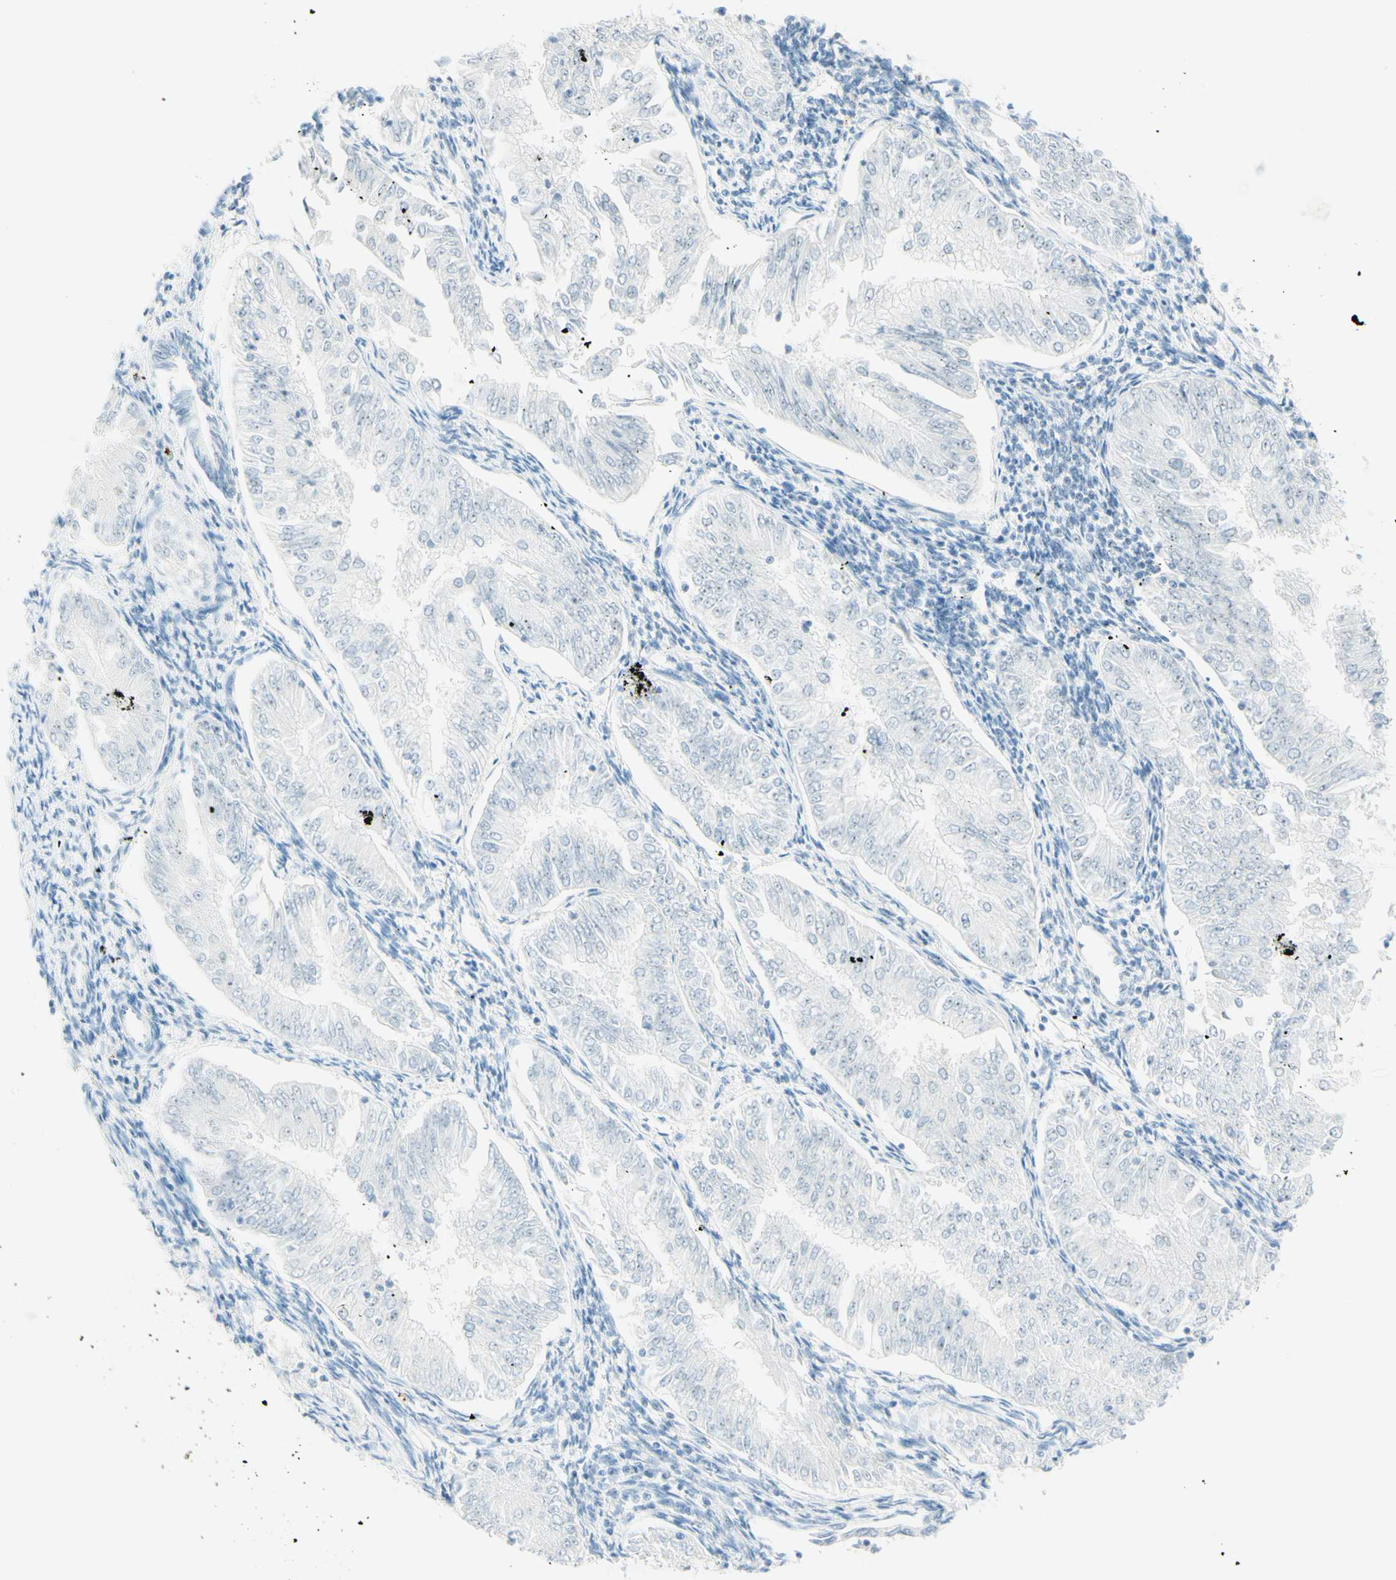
{"staining": {"intensity": "negative", "quantity": "none", "location": "none"}, "tissue": "endometrial cancer", "cell_type": "Tumor cells", "image_type": "cancer", "snomed": [{"axis": "morphology", "description": "Adenocarcinoma, NOS"}, {"axis": "topography", "description": "Endometrium"}], "caption": "Immunohistochemistry photomicrograph of neoplastic tissue: human endometrial cancer stained with DAB exhibits no significant protein expression in tumor cells.", "gene": "FMR1NB", "patient": {"sex": "female", "age": 53}}